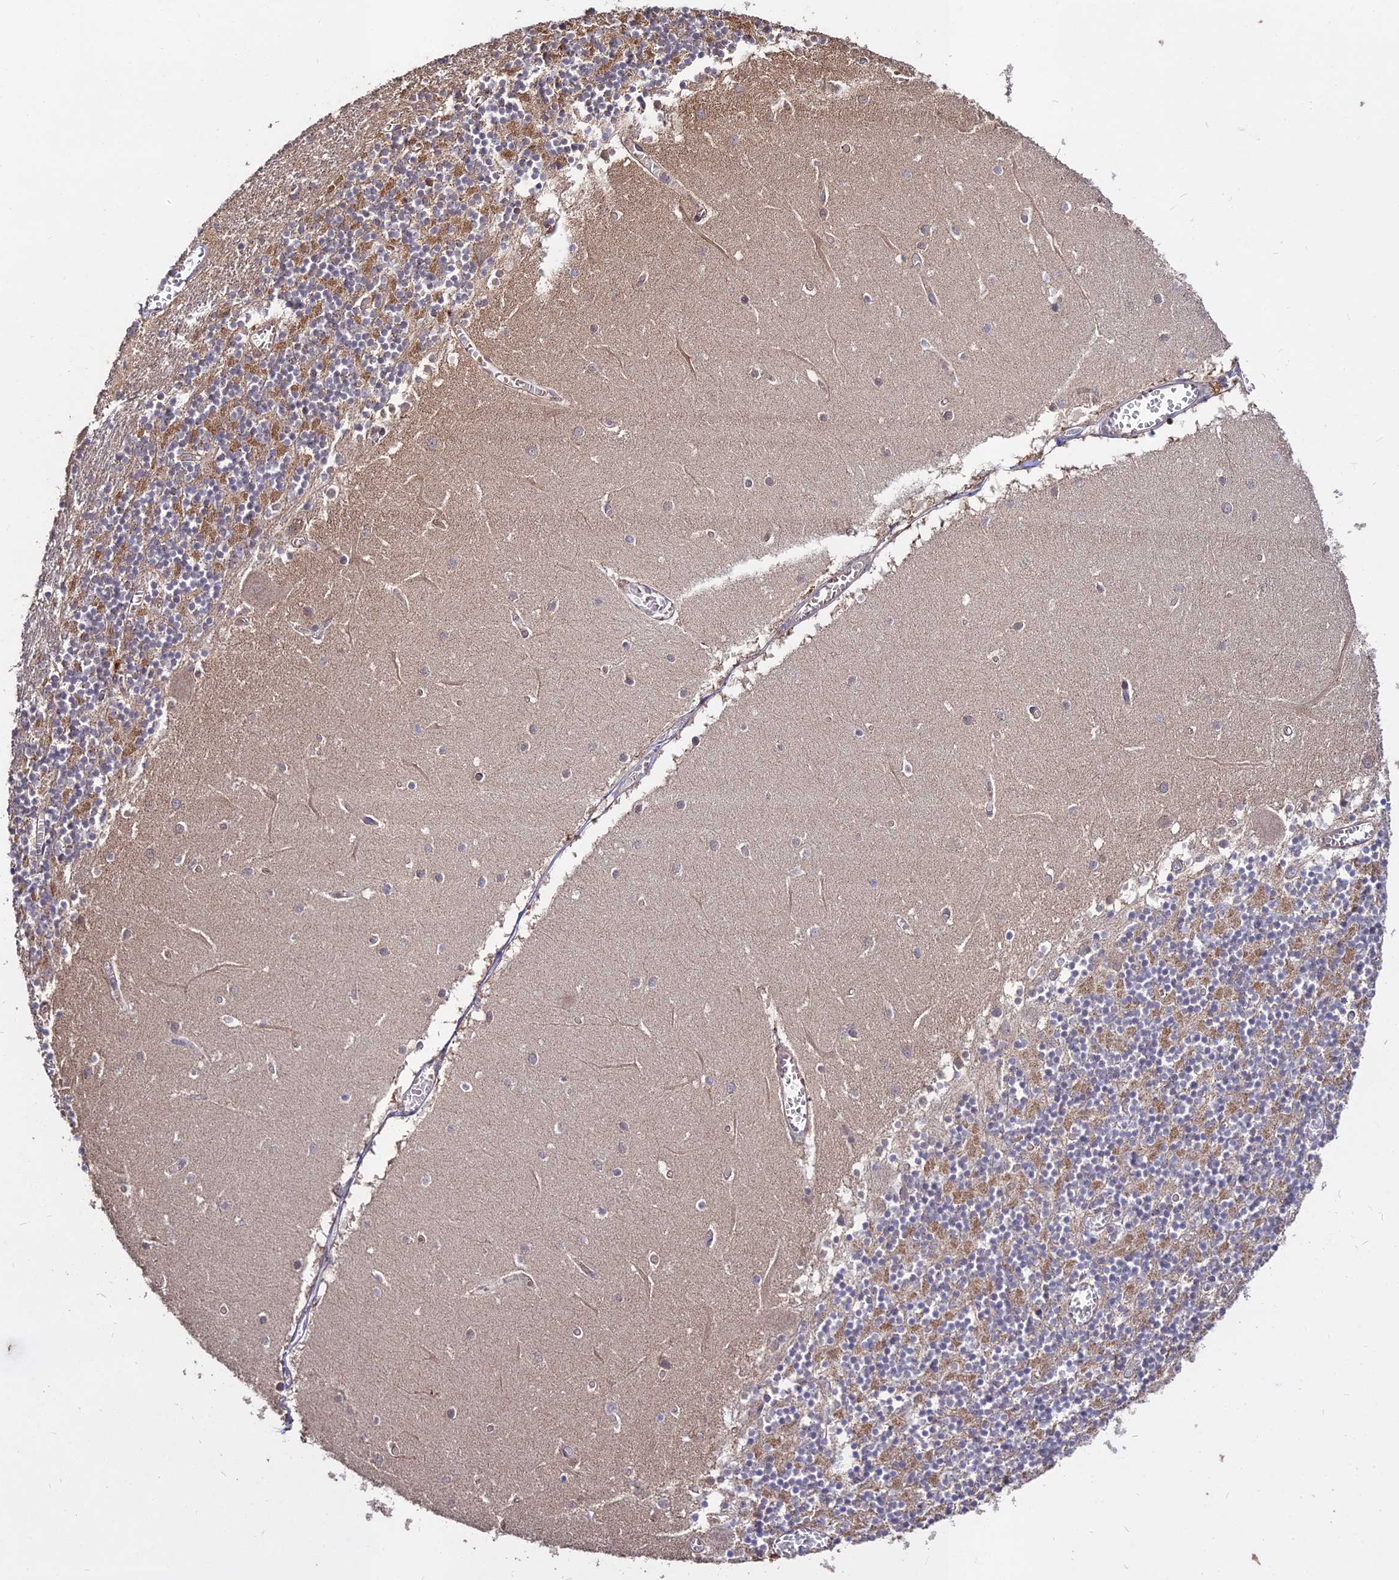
{"staining": {"intensity": "moderate", "quantity": "25%-75%", "location": "cytoplasmic/membranous"}, "tissue": "cerebellum", "cell_type": "Cells in granular layer", "image_type": "normal", "snomed": [{"axis": "morphology", "description": "Normal tissue, NOS"}, {"axis": "topography", "description": "Cerebellum"}], "caption": "Moderate cytoplasmic/membranous expression is appreciated in about 25%-75% of cells in granular layer in normal cerebellum. (DAB IHC with brightfield microscopy, high magnification).", "gene": "GRTP1", "patient": {"sex": "female", "age": 28}}